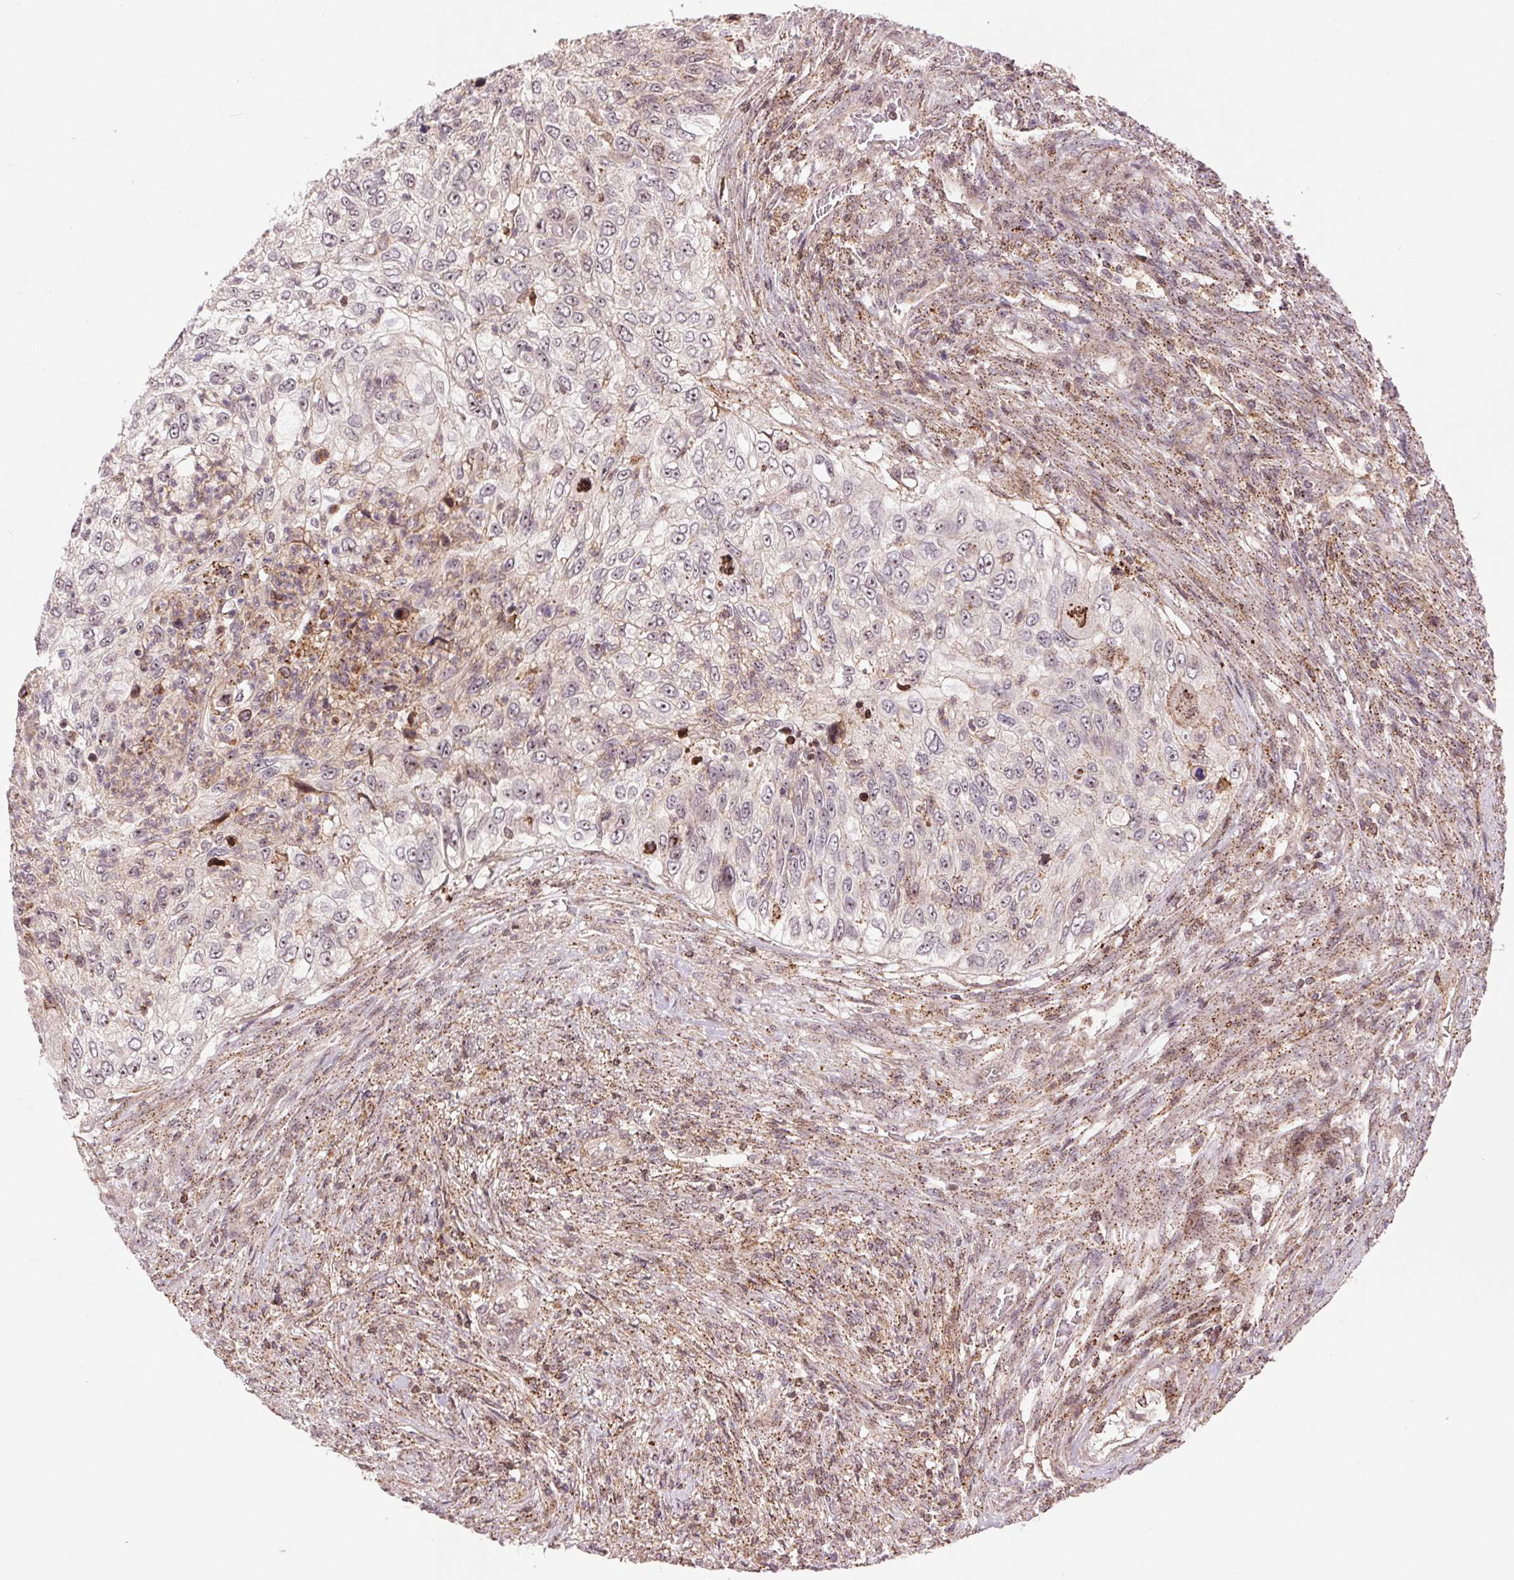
{"staining": {"intensity": "weak", "quantity": "25%-75%", "location": "cytoplasmic/membranous"}, "tissue": "urothelial cancer", "cell_type": "Tumor cells", "image_type": "cancer", "snomed": [{"axis": "morphology", "description": "Urothelial carcinoma, High grade"}, {"axis": "topography", "description": "Urinary bladder"}], "caption": "A brown stain labels weak cytoplasmic/membranous staining of a protein in high-grade urothelial carcinoma tumor cells.", "gene": "CHMP4B", "patient": {"sex": "female", "age": 60}}